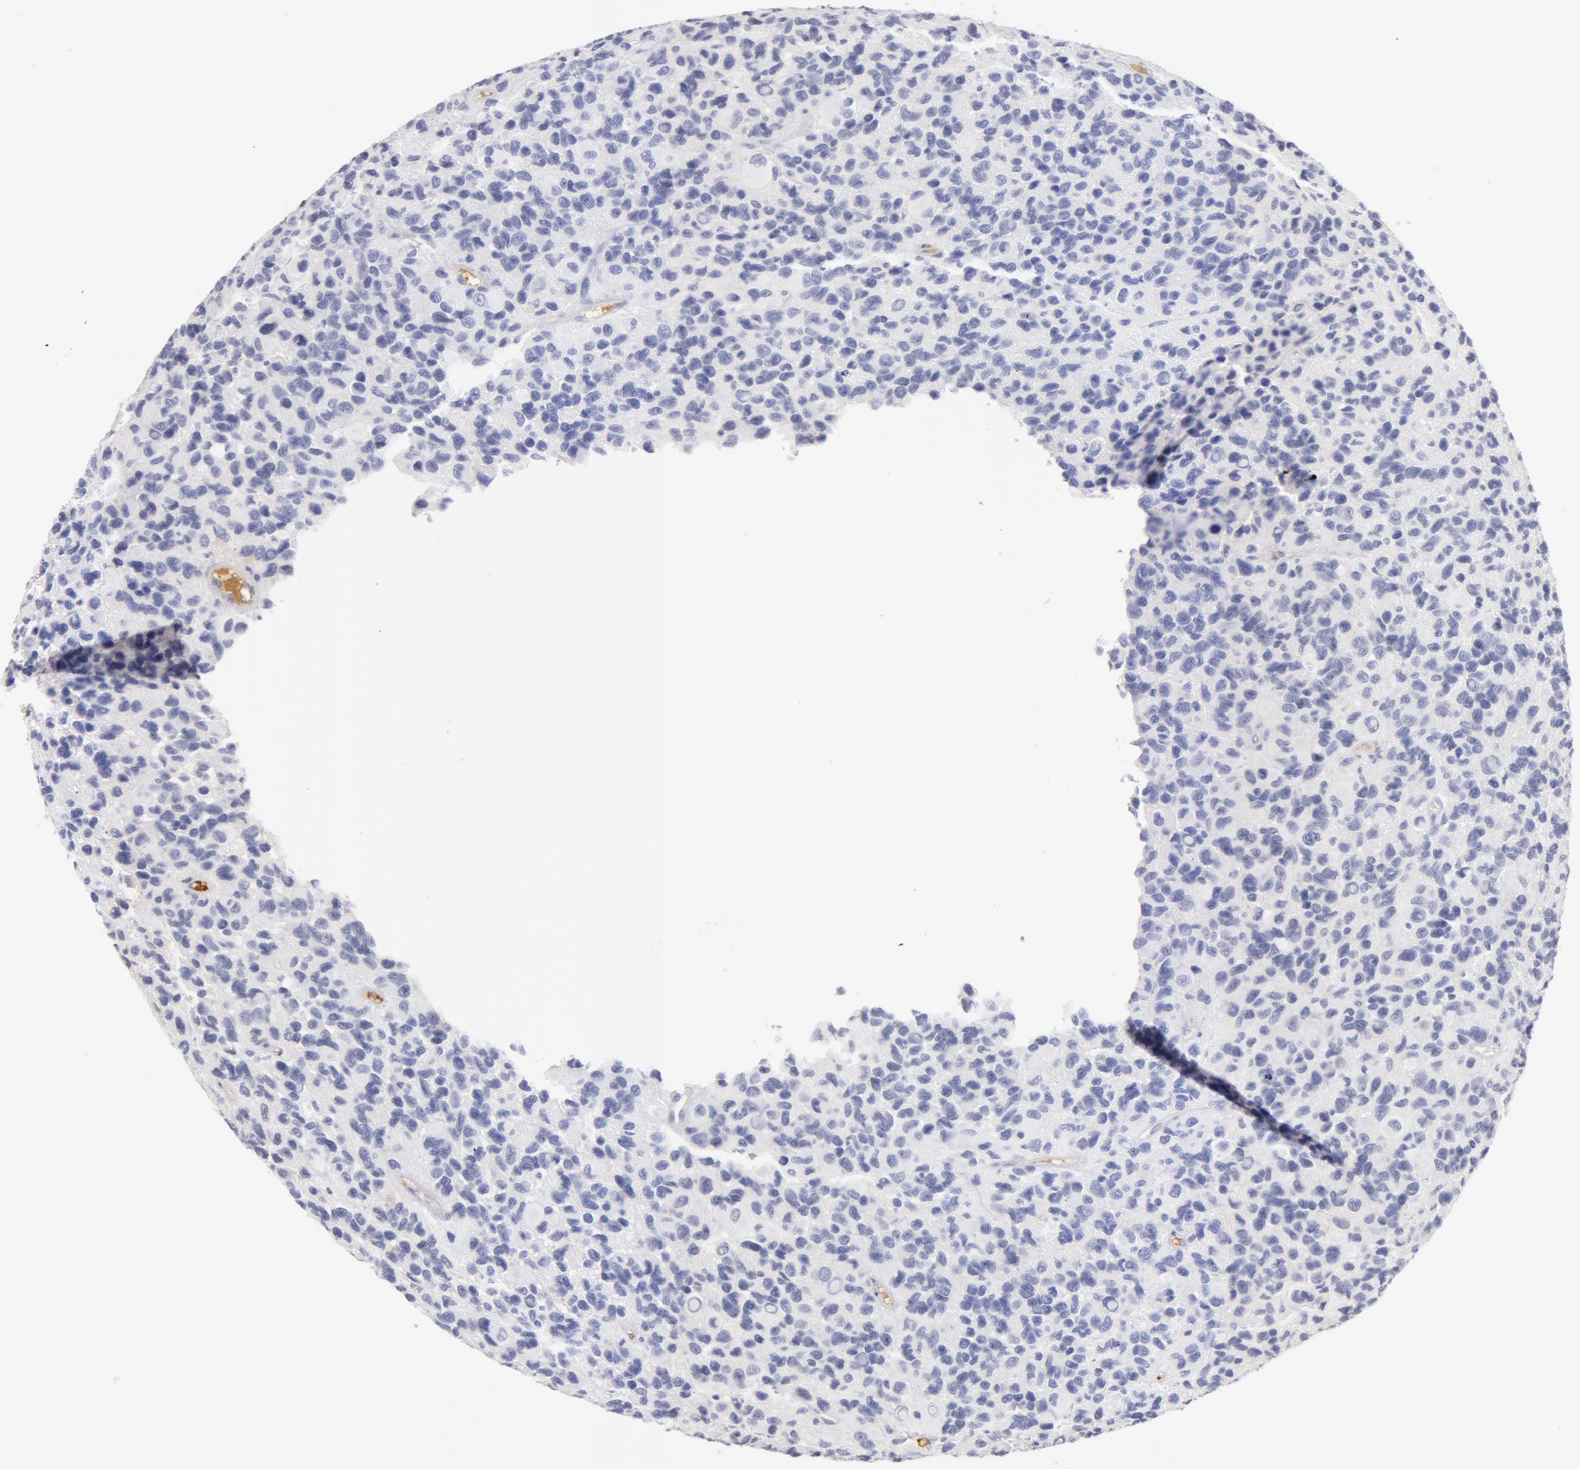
{"staining": {"intensity": "negative", "quantity": "none", "location": "none"}, "tissue": "glioma", "cell_type": "Tumor cells", "image_type": "cancer", "snomed": [{"axis": "morphology", "description": "Glioma, malignant, High grade"}, {"axis": "topography", "description": "Brain"}], "caption": "Glioma was stained to show a protein in brown. There is no significant staining in tumor cells.", "gene": "GC", "patient": {"sex": "male", "age": 77}}